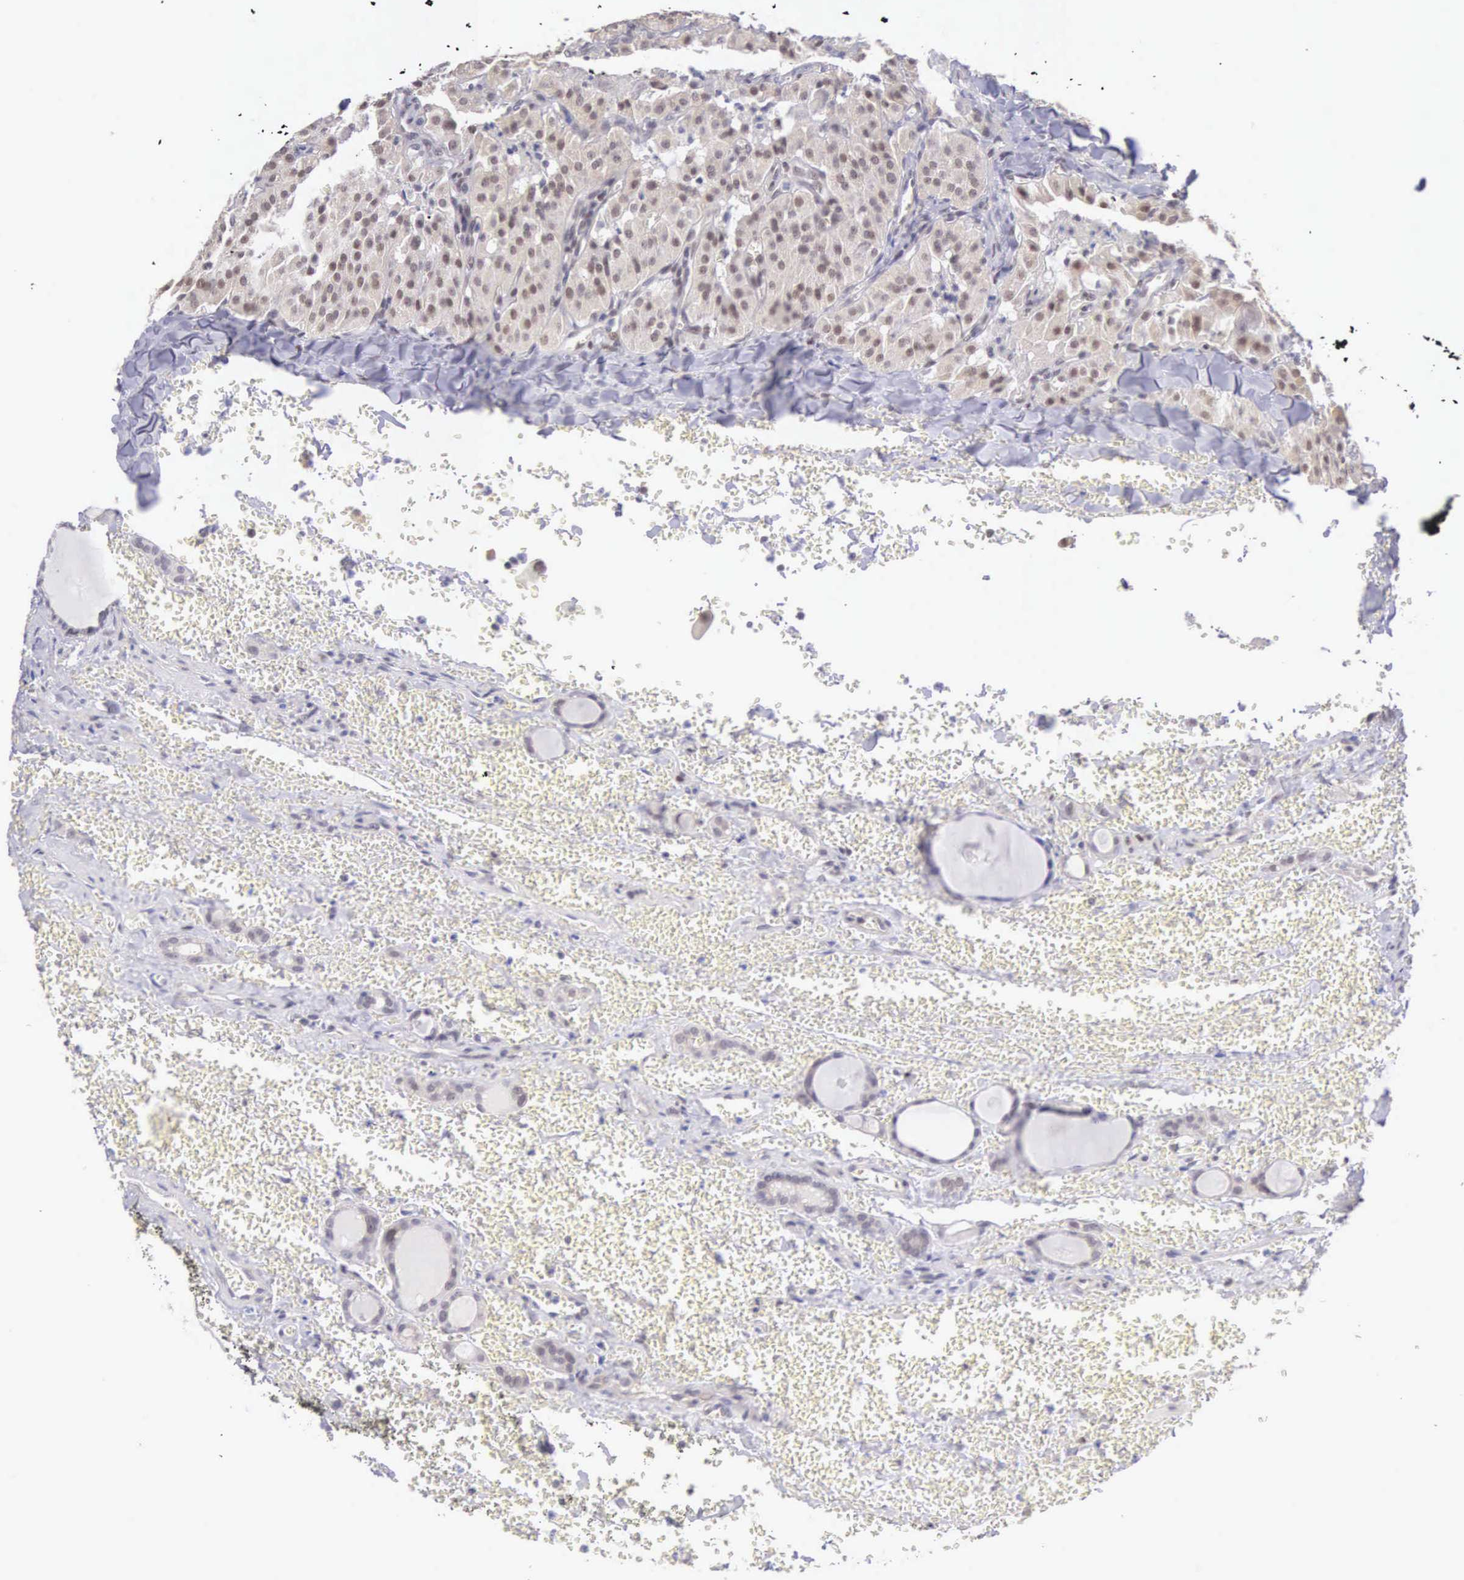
{"staining": {"intensity": "weak", "quantity": "25%-75%", "location": "nuclear"}, "tissue": "thyroid cancer", "cell_type": "Tumor cells", "image_type": "cancer", "snomed": [{"axis": "morphology", "description": "Carcinoma, NOS"}, {"axis": "topography", "description": "Thyroid gland"}], "caption": "Brown immunohistochemical staining in thyroid carcinoma demonstrates weak nuclear staining in approximately 25%-75% of tumor cells.", "gene": "CCDC117", "patient": {"sex": "male", "age": 76}}